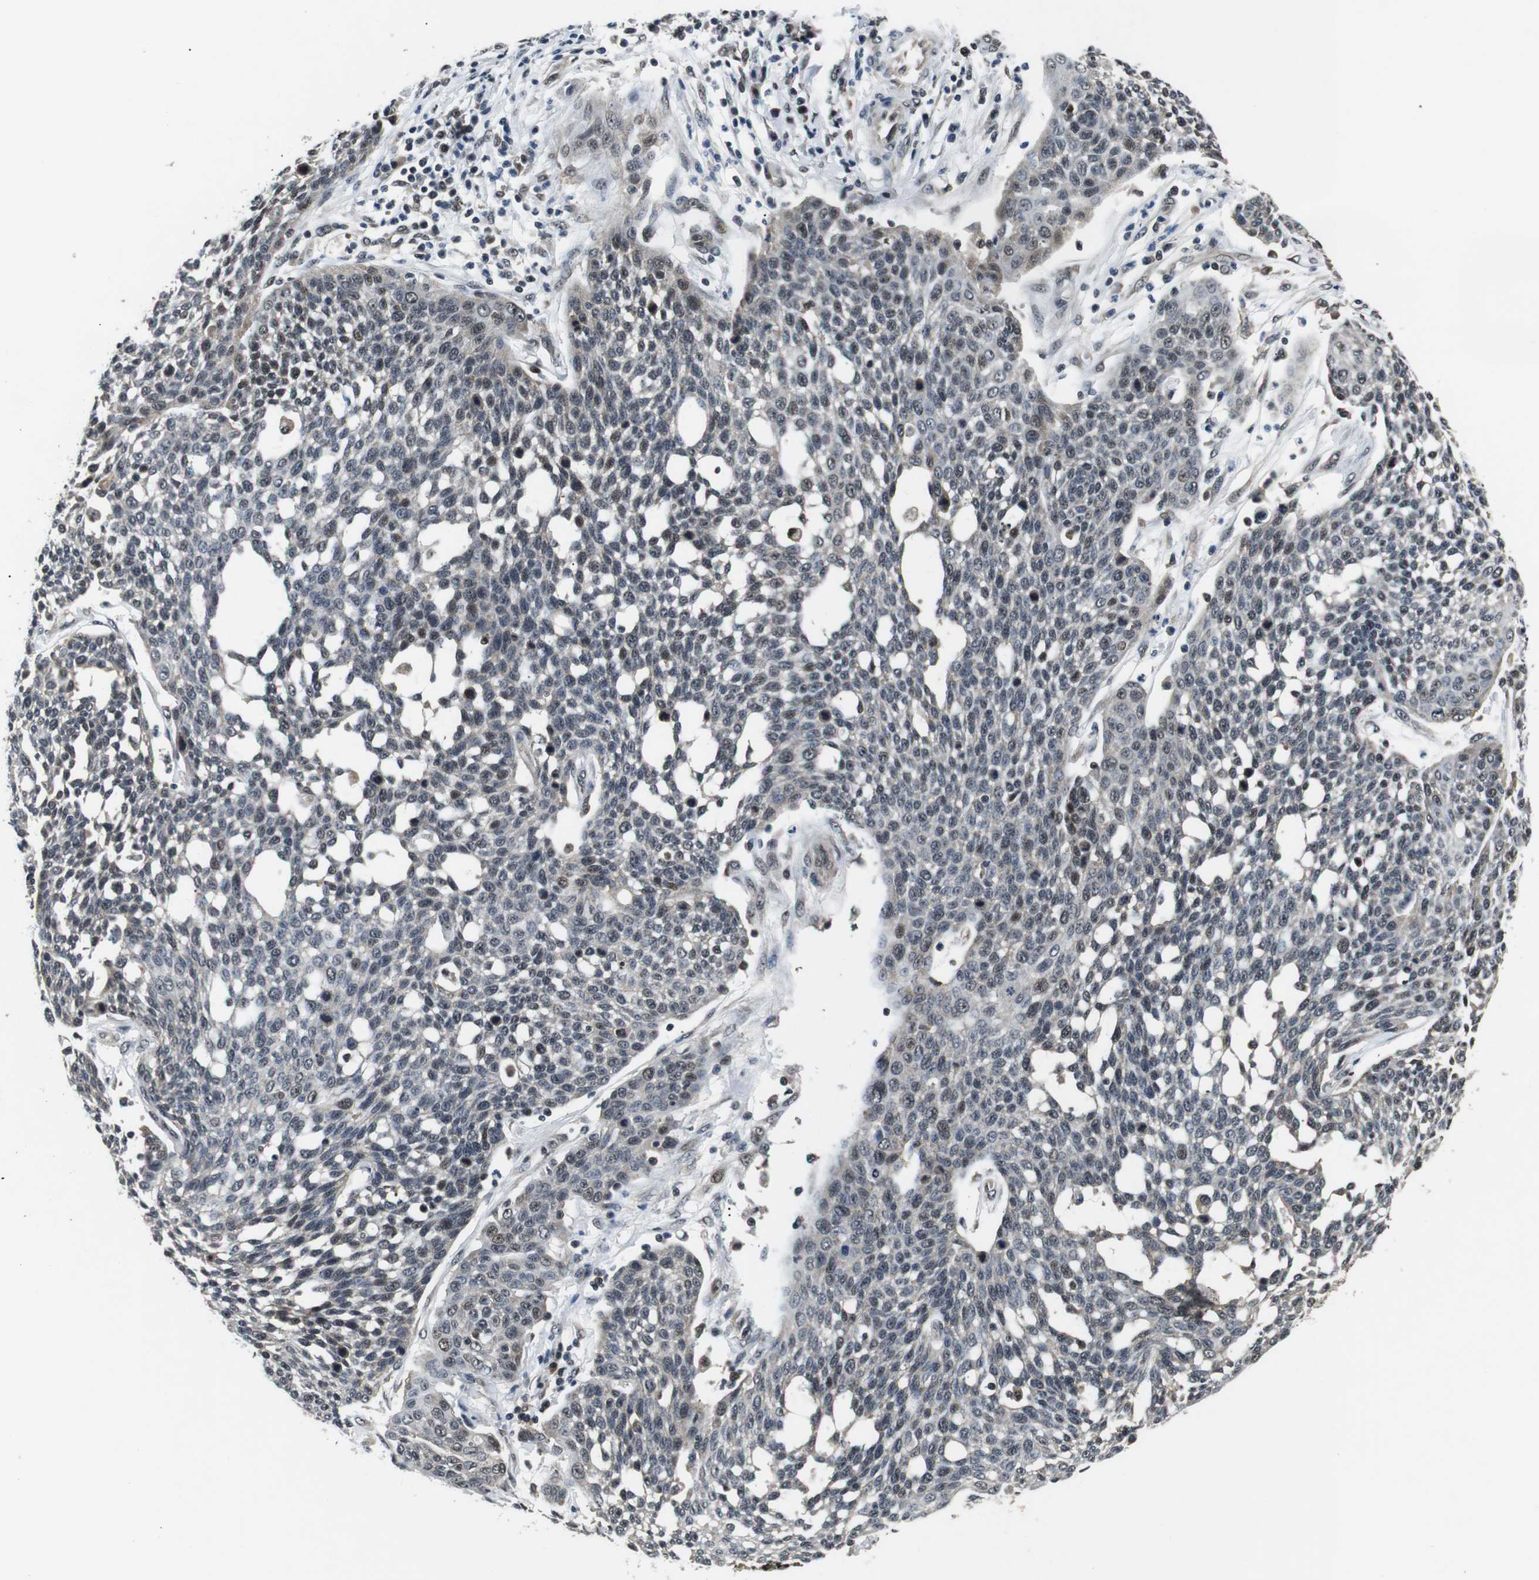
{"staining": {"intensity": "weak", "quantity": "<25%", "location": "nuclear"}, "tissue": "cervical cancer", "cell_type": "Tumor cells", "image_type": "cancer", "snomed": [{"axis": "morphology", "description": "Squamous cell carcinoma, NOS"}, {"axis": "topography", "description": "Cervix"}], "caption": "The histopathology image displays no significant expression in tumor cells of cervical squamous cell carcinoma. The staining is performed using DAB (3,3'-diaminobenzidine) brown chromogen with nuclei counter-stained in using hematoxylin.", "gene": "SKP1", "patient": {"sex": "female", "age": 34}}